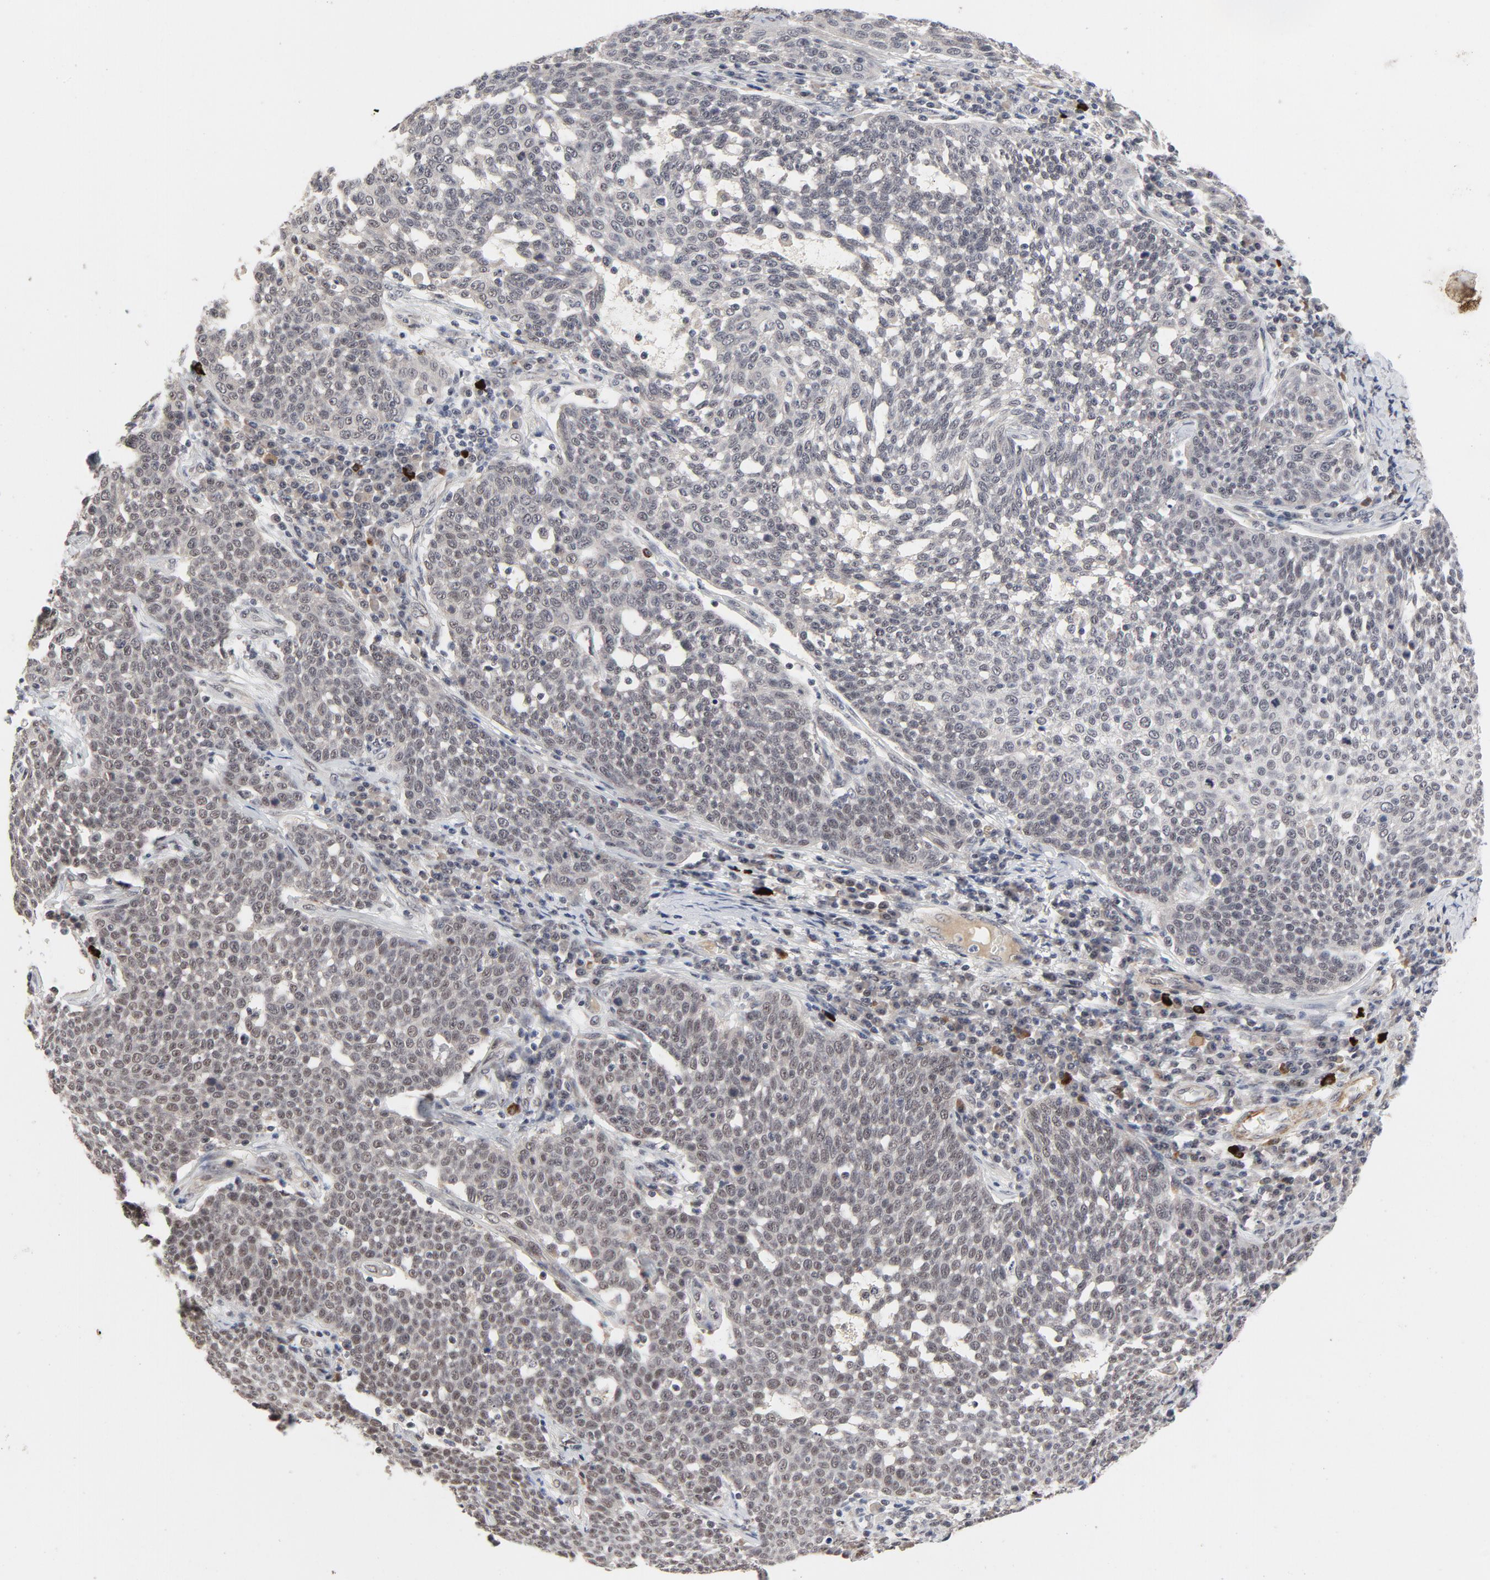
{"staining": {"intensity": "weak", "quantity": "25%-75%", "location": "nuclear"}, "tissue": "cervical cancer", "cell_type": "Tumor cells", "image_type": "cancer", "snomed": [{"axis": "morphology", "description": "Squamous cell carcinoma, NOS"}, {"axis": "topography", "description": "Cervix"}], "caption": "Cervical squamous cell carcinoma stained for a protein exhibits weak nuclear positivity in tumor cells. The staining is performed using DAB brown chromogen to label protein expression. The nuclei are counter-stained blue using hematoxylin.", "gene": "ZKSCAN8", "patient": {"sex": "female", "age": 34}}